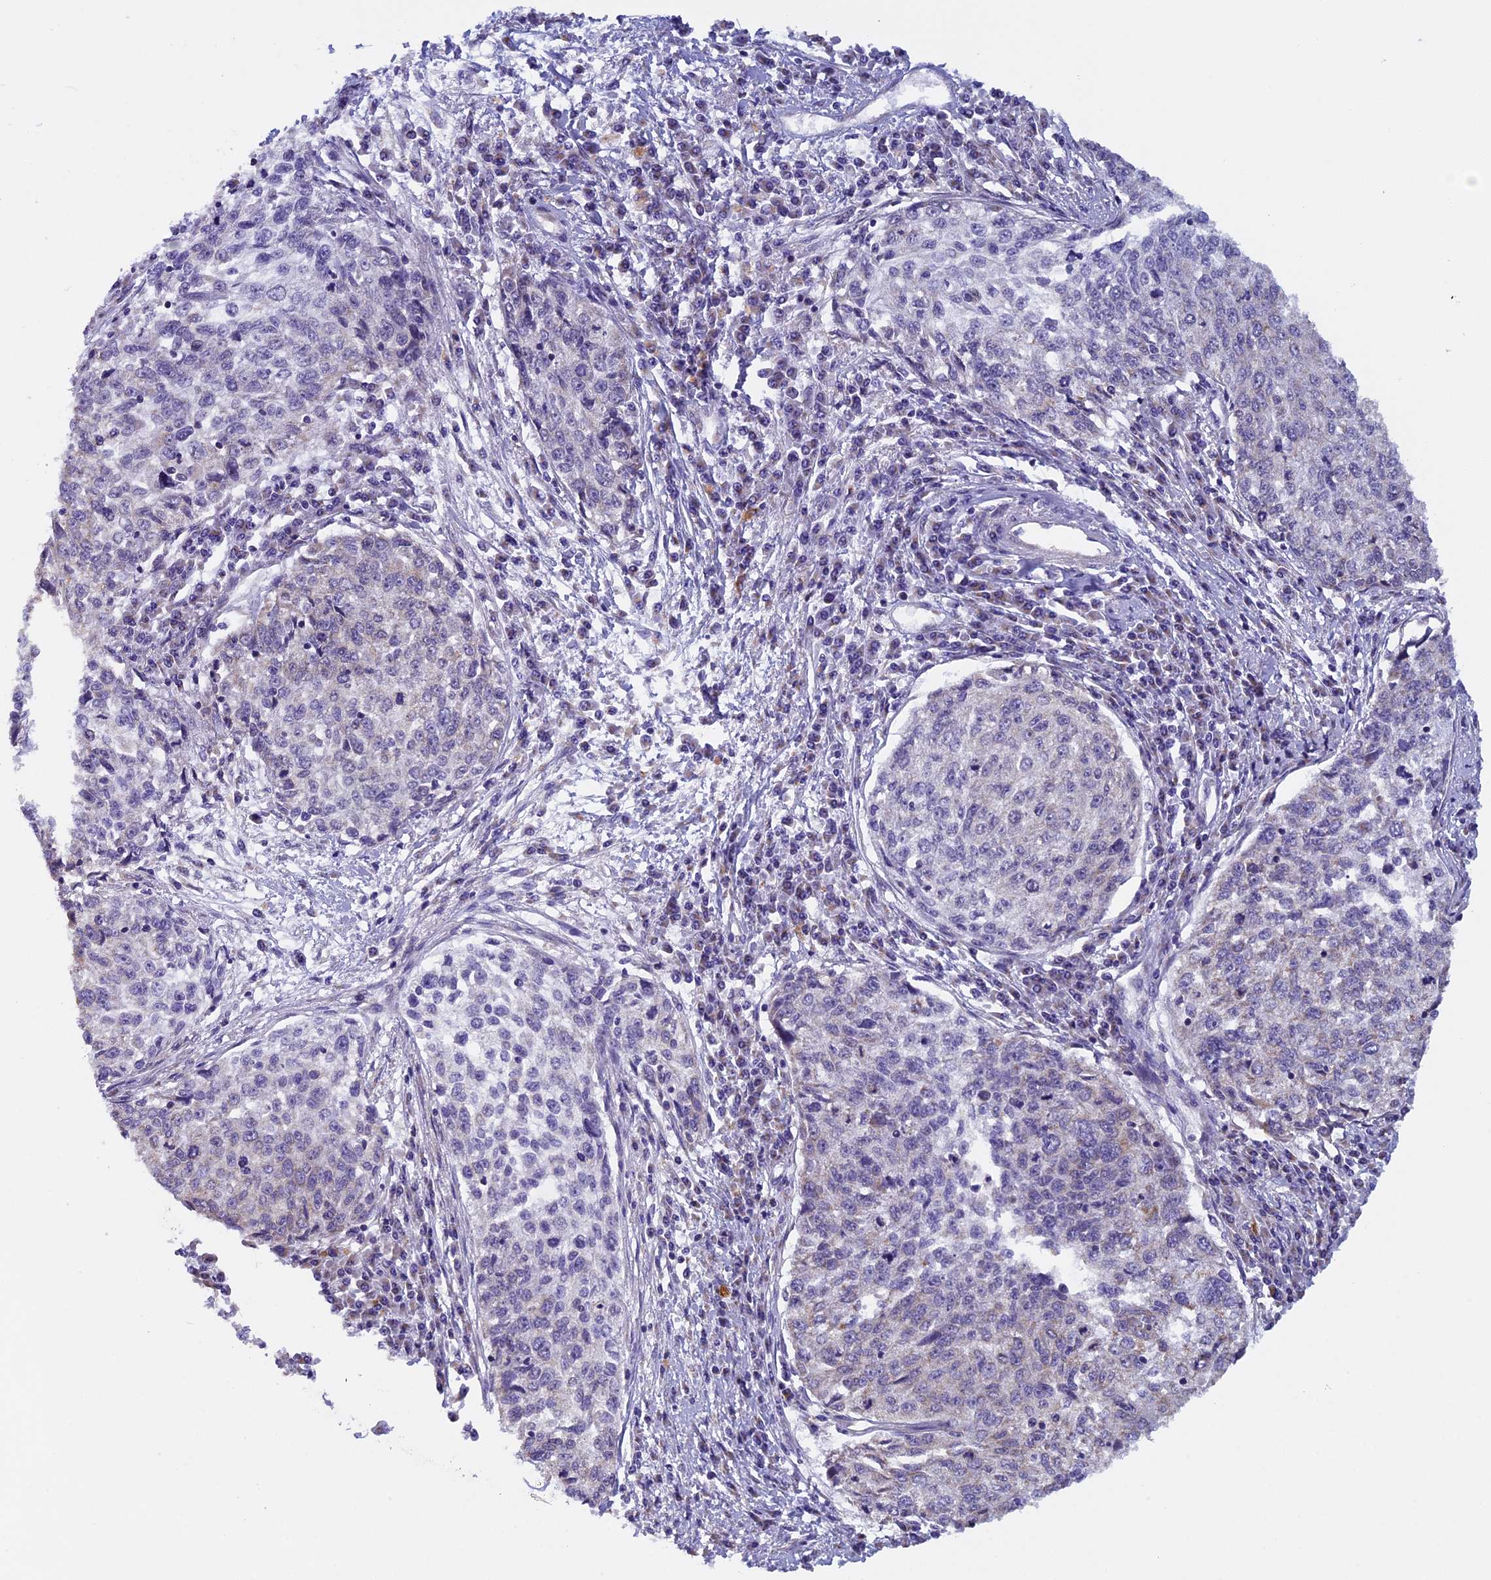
{"staining": {"intensity": "negative", "quantity": "none", "location": "none"}, "tissue": "cervical cancer", "cell_type": "Tumor cells", "image_type": "cancer", "snomed": [{"axis": "morphology", "description": "Squamous cell carcinoma, NOS"}, {"axis": "topography", "description": "Cervix"}], "caption": "Immunohistochemical staining of cervical cancer (squamous cell carcinoma) demonstrates no significant expression in tumor cells.", "gene": "ZNF317", "patient": {"sex": "female", "age": 57}}